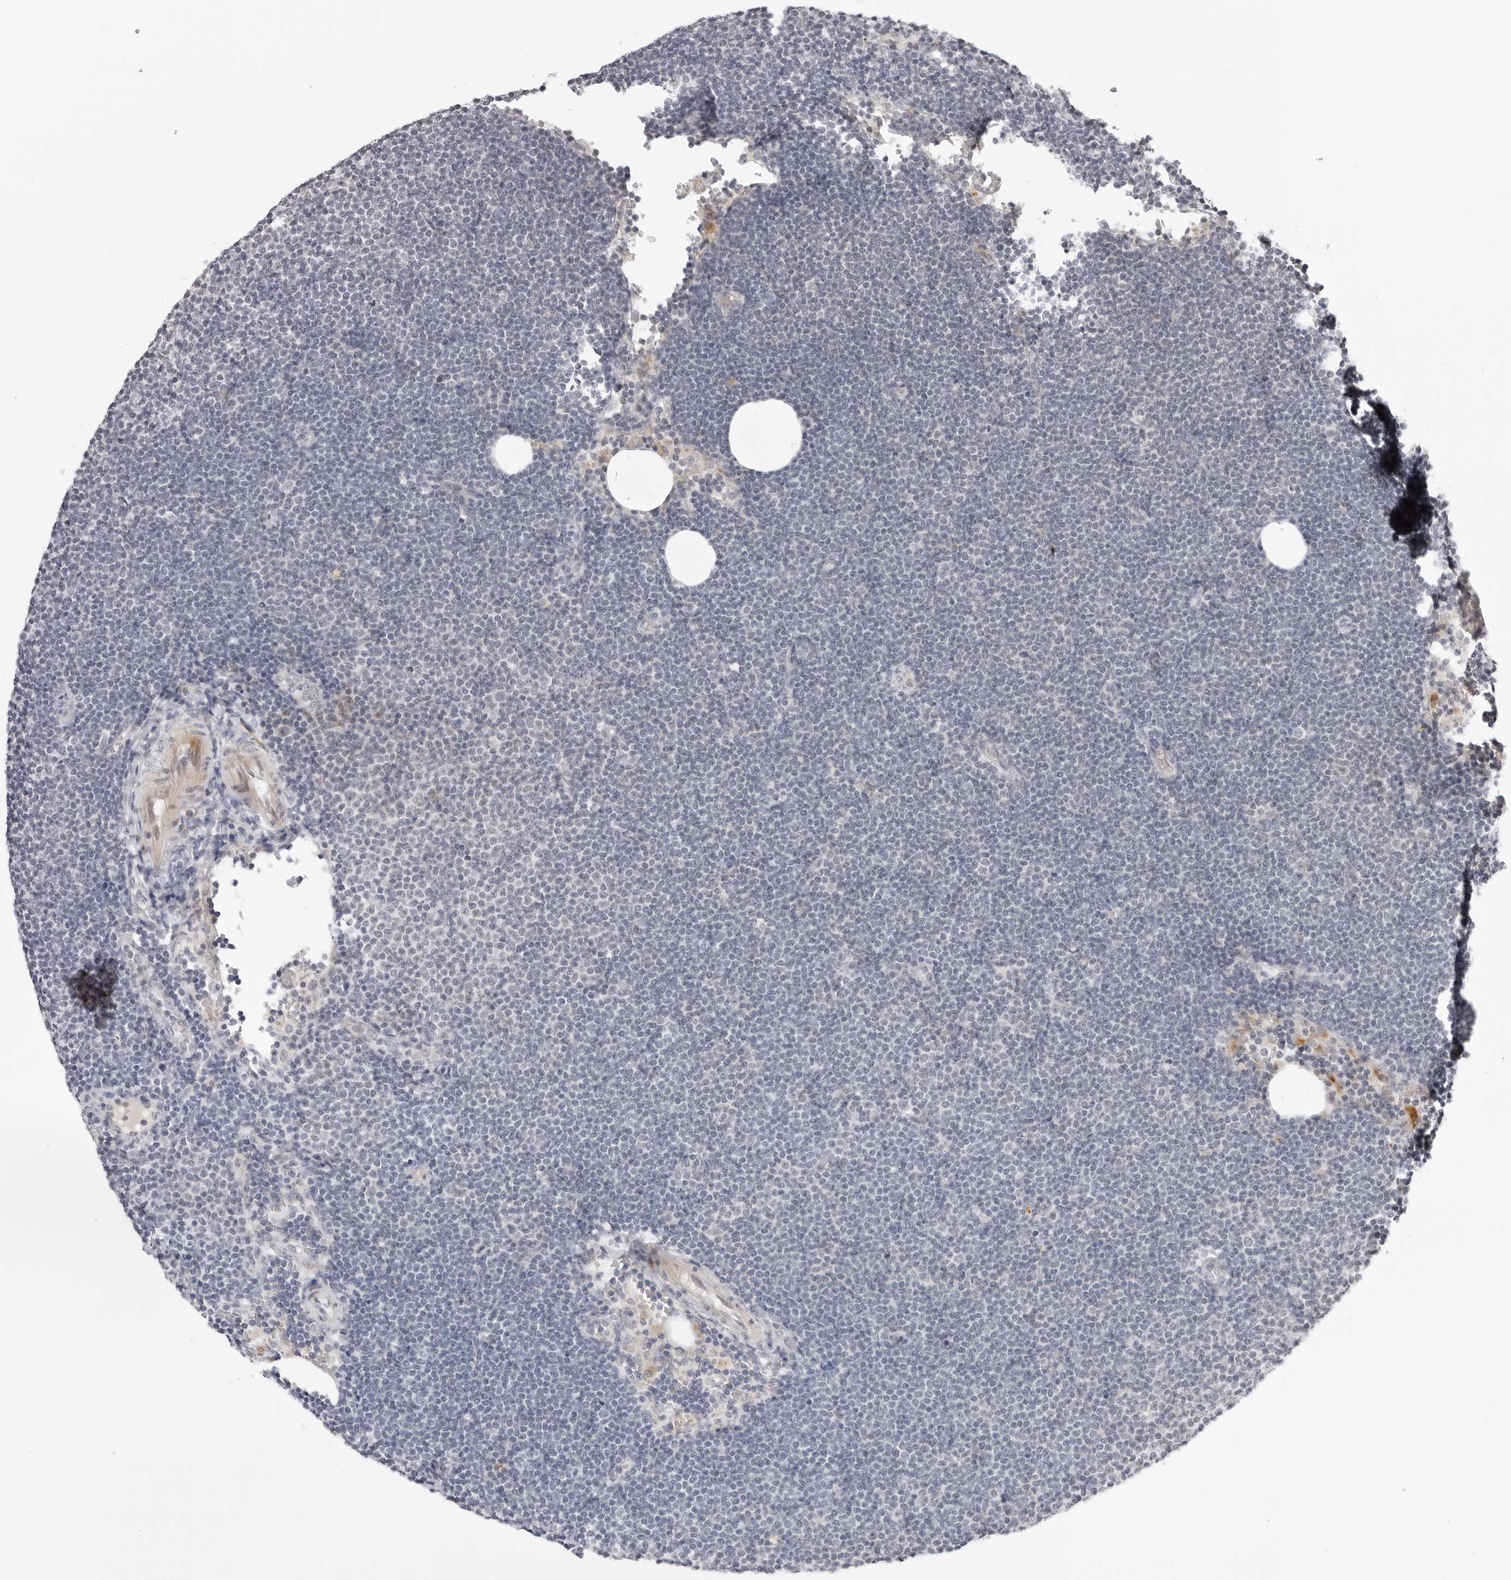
{"staining": {"intensity": "negative", "quantity": "none", "location": "none"}, "tissue": "lymphoma", "cell_type": "Tumor cells", "image_type": "cancer", "snomed": [{"axis": "morphology", "description": "Malignant lymphoma, non-Hodgkin's type, Low grade"}, {"axis": "topography", "description": "Lymph node"}], "caption": "Histopathology image shows no significant protein positivity in tumor cells of lymphoma.", "gene": "STRADB", "patient": {"sex": "female", "age": 53}}